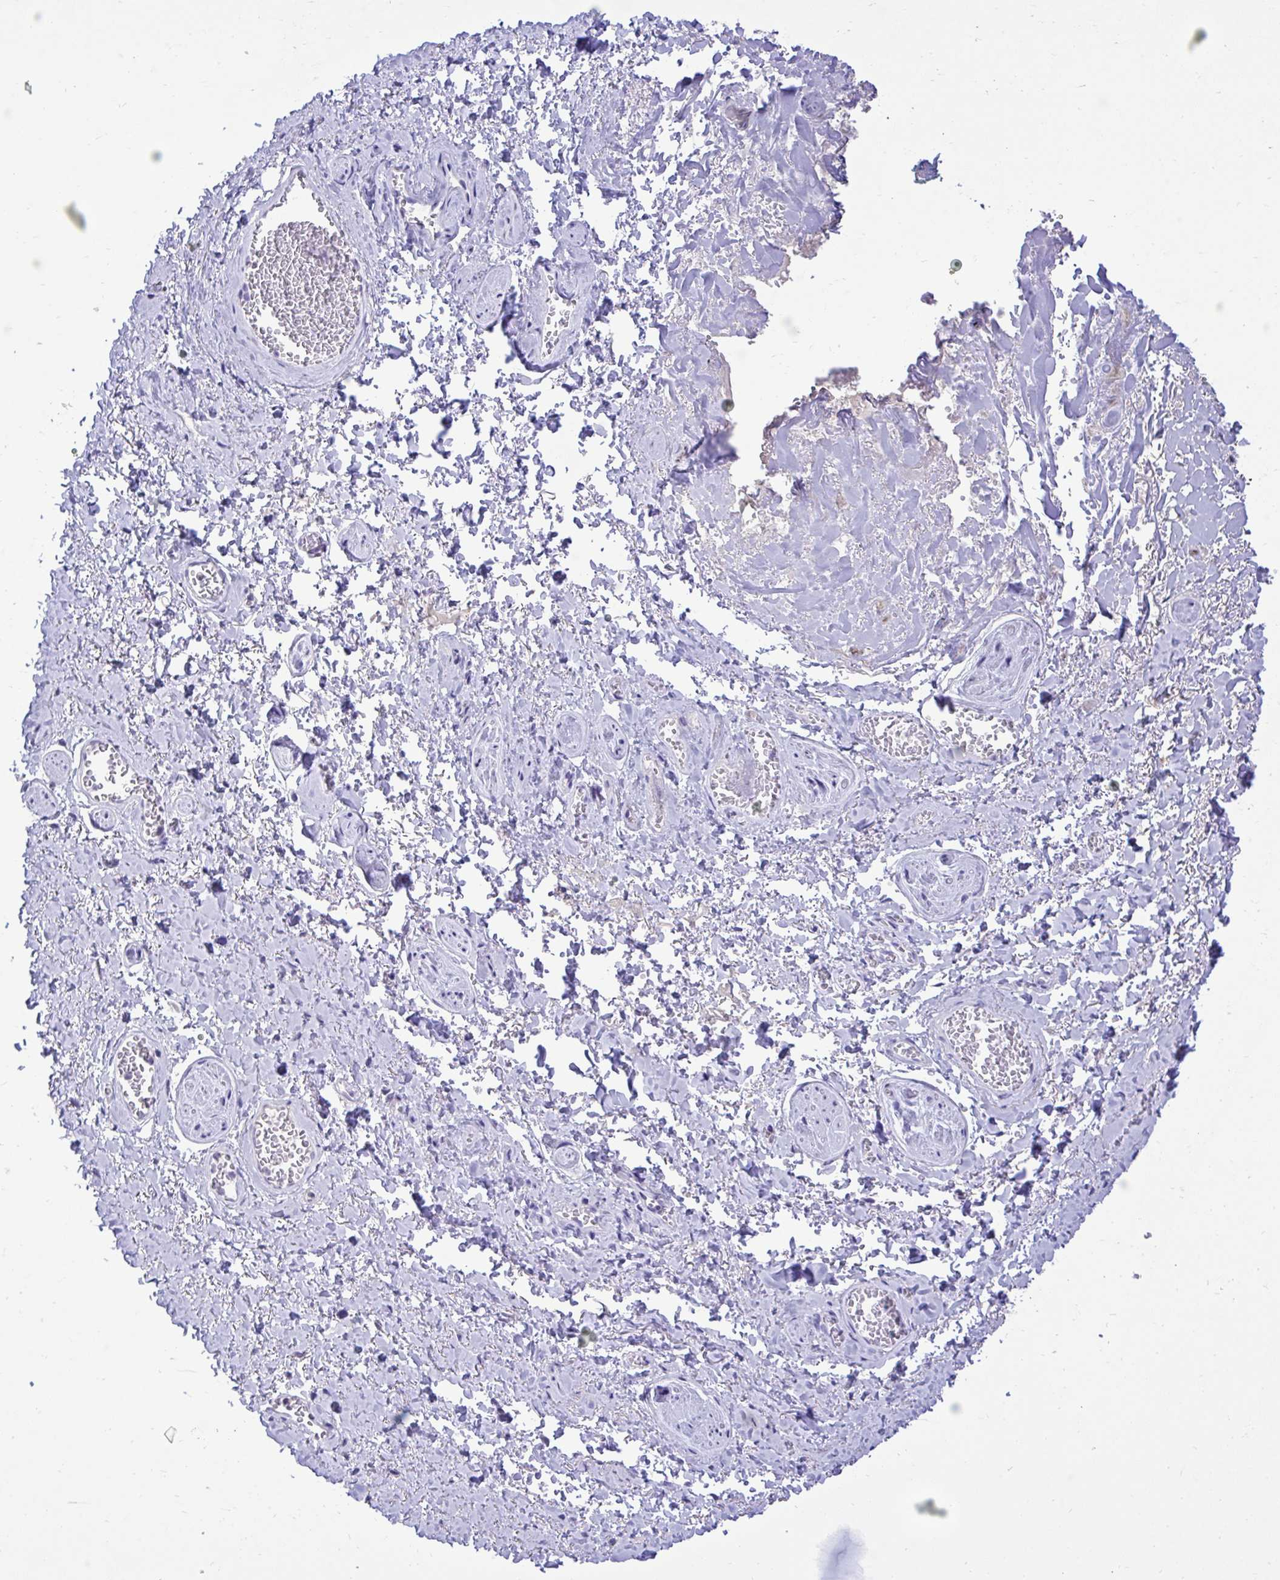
{"staining": {"intensity": "negative", "quantity": "none", "location": "none"}, "tissue": "adipose tissue", "cell_type": "Adipocytes", "image_type": "normal", "snomed": [{"axis": "morphology", "description": "Normal tissue, NOS"}, {"axis": "topography", "description": "Vulva"}, {"axis": "topography", "description": "Peripheral nerve tissue"}], "caption": "High power microscopy image of an immunohistochemistry histopathology image of normal adipose tissue, revealing no significant staining in adipocytes.", "gene": "TMCO5A", "patient": {"sex": "female", "age": 66}}